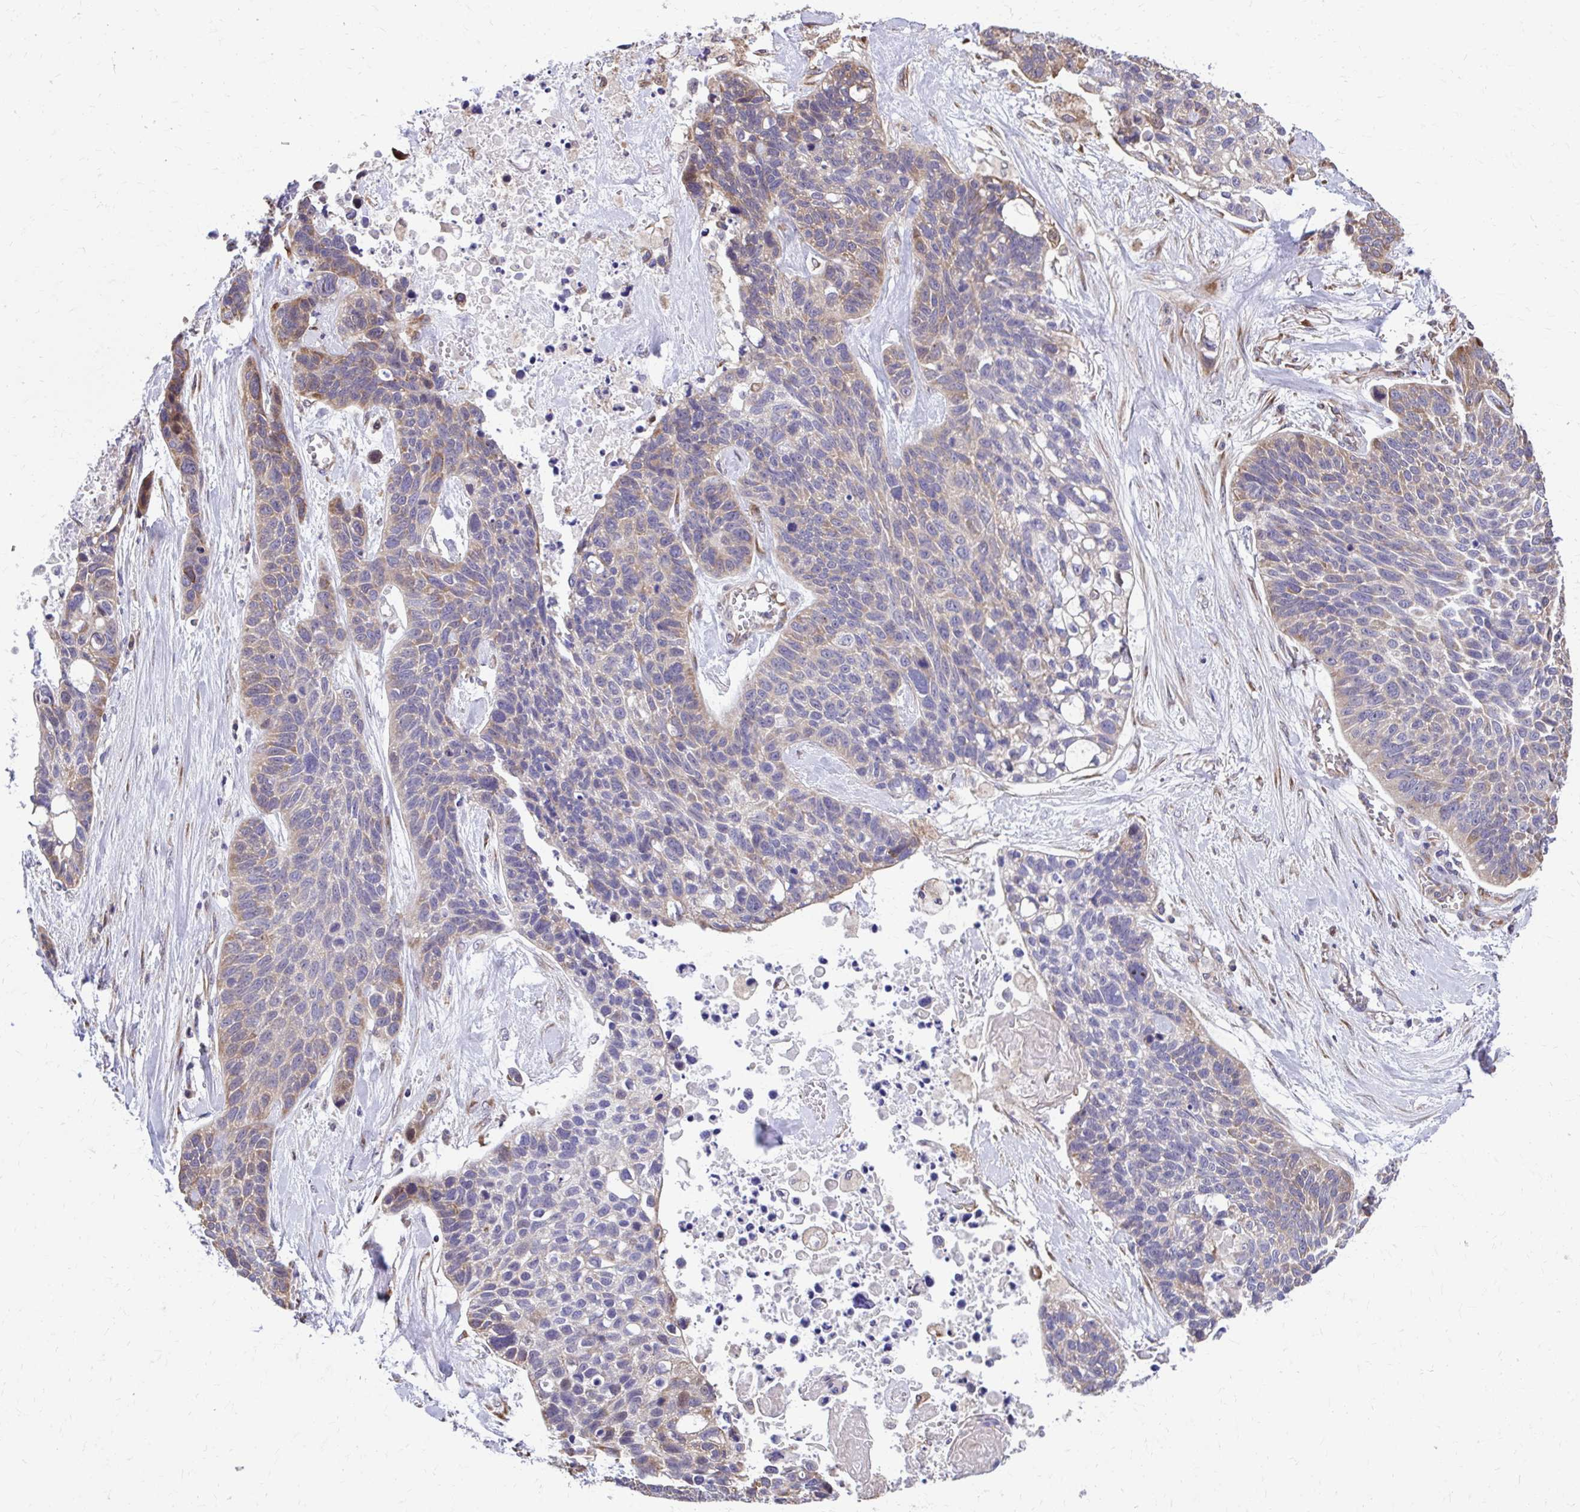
{"staining": {"intensity": "weak", "quantity": "<25%", "location": "cytoplasmic/membranous"}, "tissue": "lung cancer", "cell_type": "Tumor cells", "image_type": "cancer", "snomed": [{"axis": "morphology", "description": "Squamous cell carcinoma, NOS"}, {"axis": "topography", "description": "Lung"}], "caption": "The histopathology image demonstrates no staining of tumor cells in squamous cell carcinoma (lung).", "gene": "ZNF778", "patient": {"sex": "male", "age": 62}}